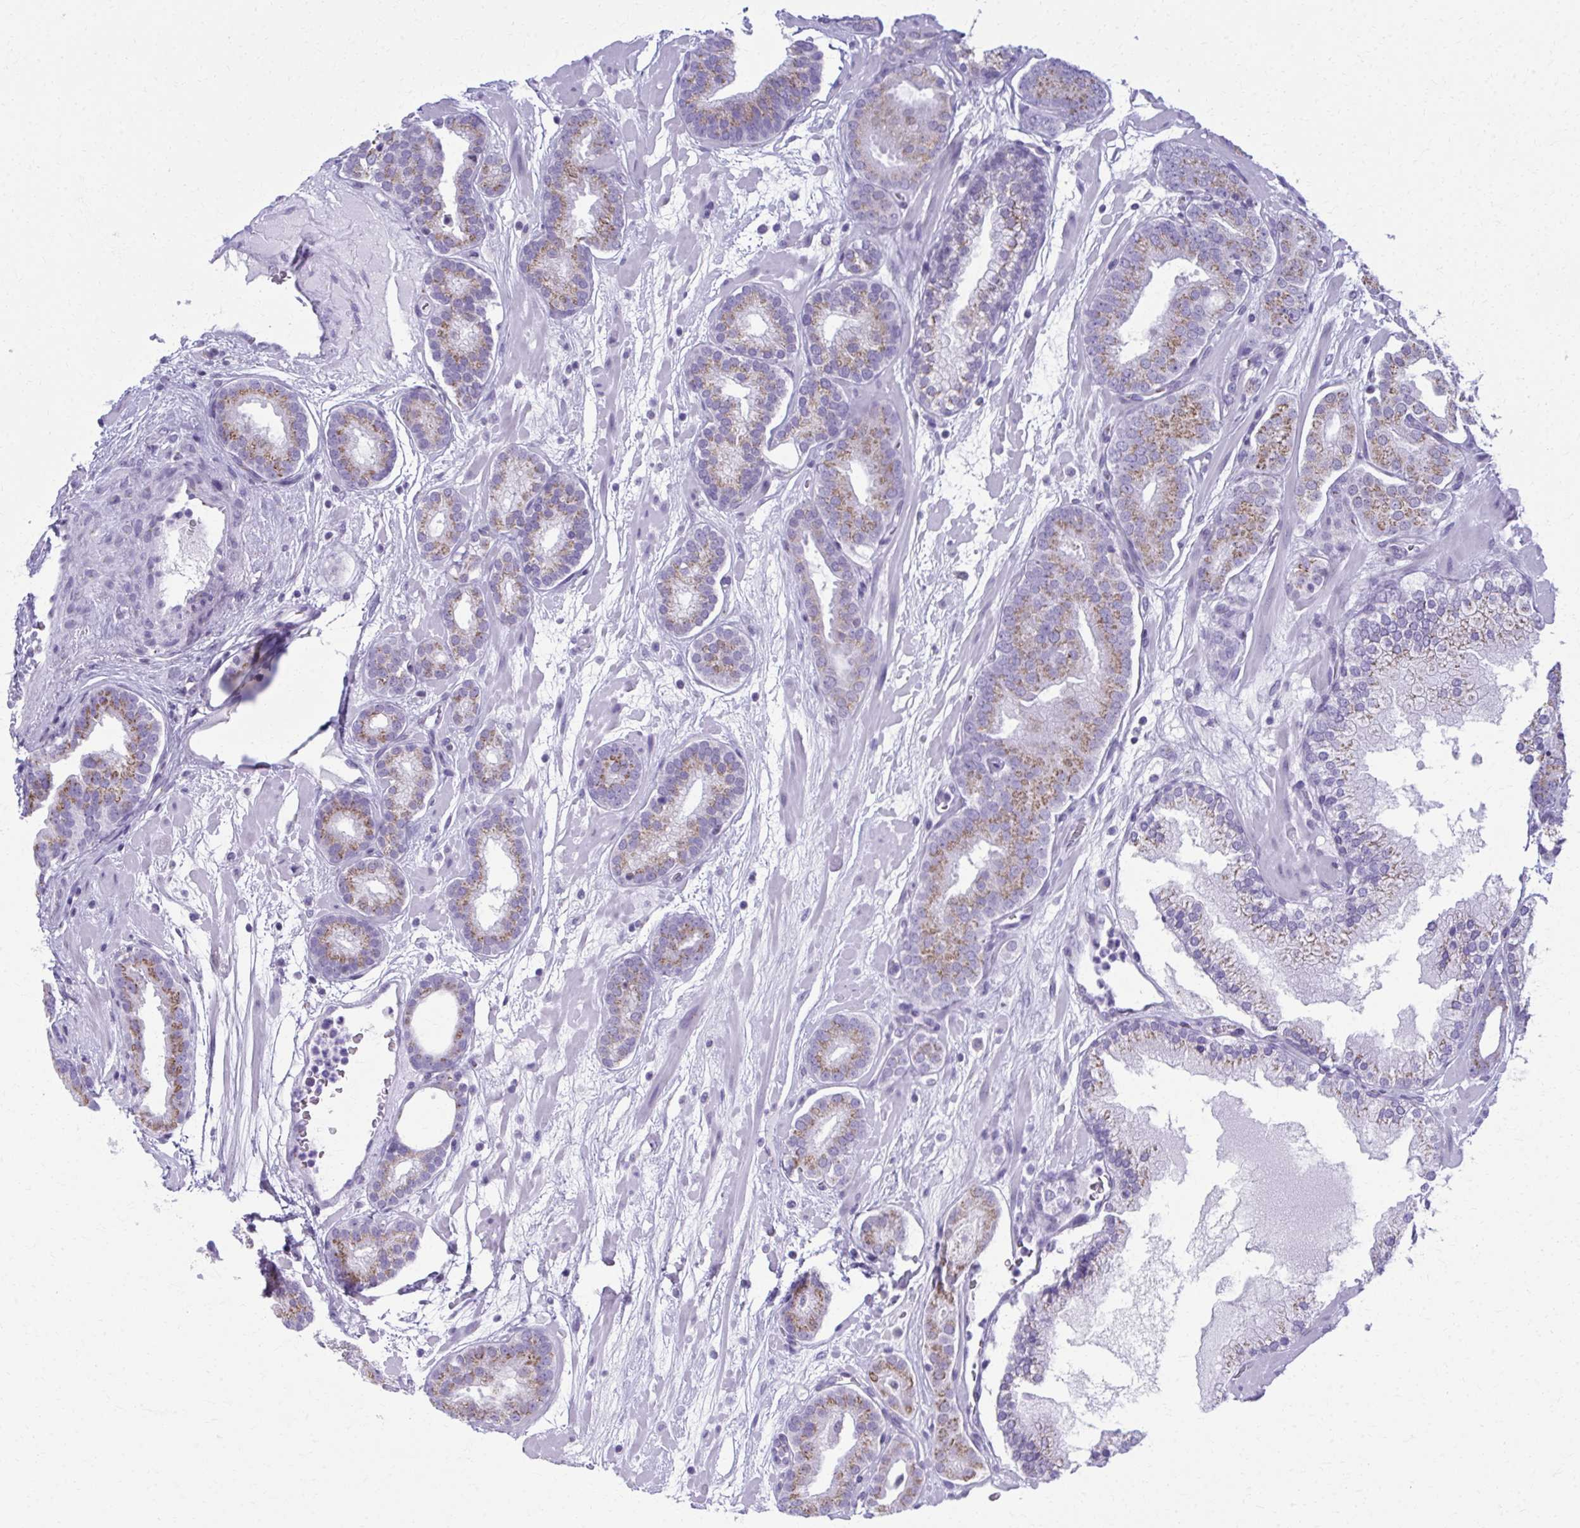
{"staining": {"intensity": "moderate", "quantity": "25%-75%", "location": "cytoplasmic/membranous"}, "tissue": "prostate cancer", "cell_type": "Tumor cells", "image_type": "cancer", "snomed": [{"axis": "morphology", "description": "Adenocarcinoma, High grade"}, {"axis": "topography", "description": "Prostate"}], "caption": "Moderate cytoplasmic/membranous positivity for a protein is seen in approximately 25%-75% of tumor cells of prostate adenocarcinoma (high-grade) using IHC.", "gene": "SCLY", "patient": {"sex": "male", "age": 66}}